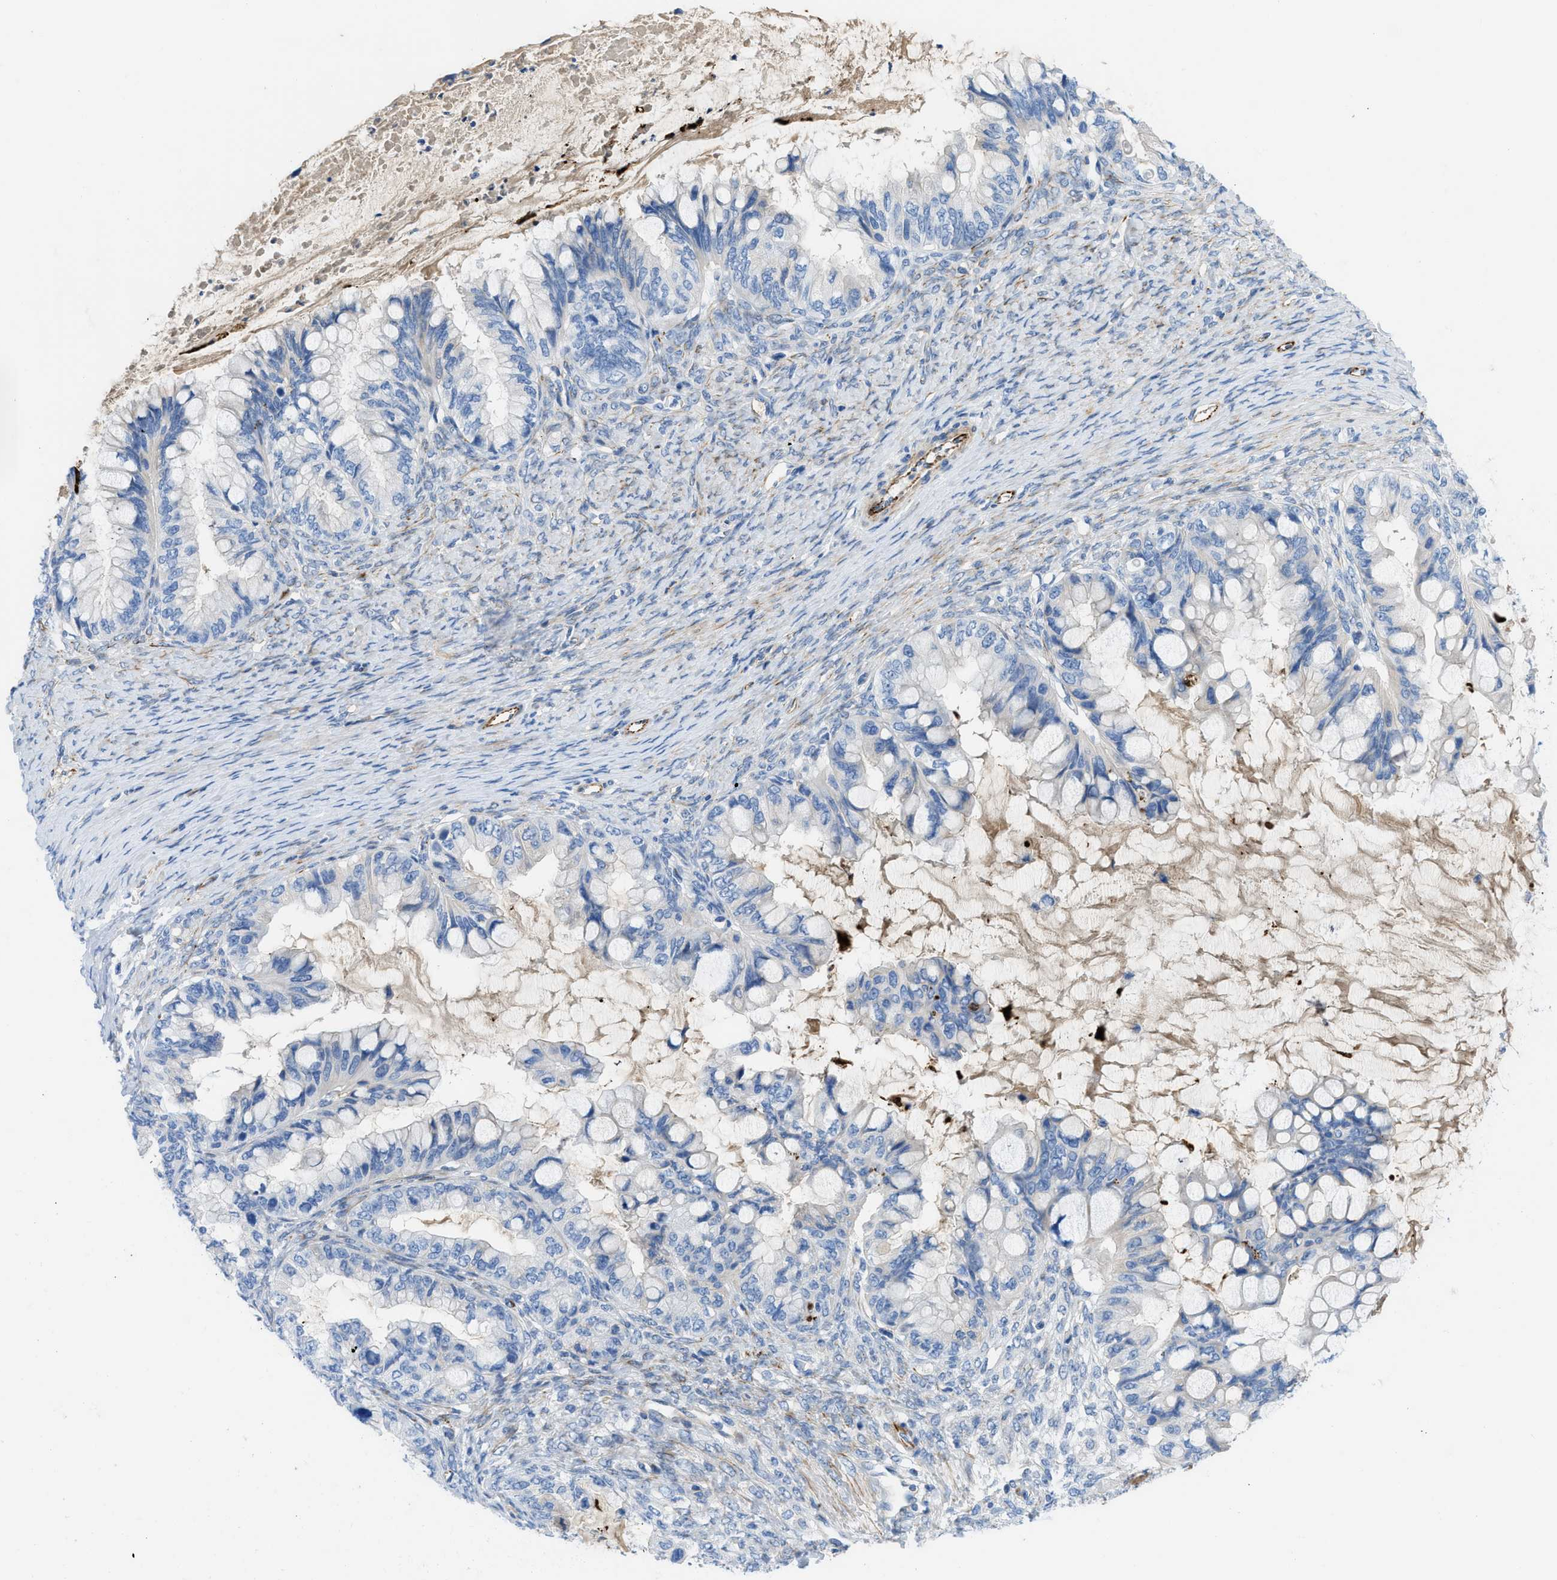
{"staining": {"intensity": "negative", "quantity": "none", "location": "none"}, "tissue": "ovarian cancer", "cell_type": "Tumor cells", "image_type": "cancer", "snomed": [{"axis": "morphology", "description": "Cystadenocarcinoma, mucinous, NOS"}, {"axis": "topography", "description": "Ovary"}], "caption": "Immunohistochemistry (IHC) micrograph of neoplastic tissue: ovarian cancer stained with DAB reveals no significant protein positivity in tumor cells. (IHC, brightfield microscopy, high magnification).", "gene": "XCR1", "patient": {"sex": "female", "age": 80}}